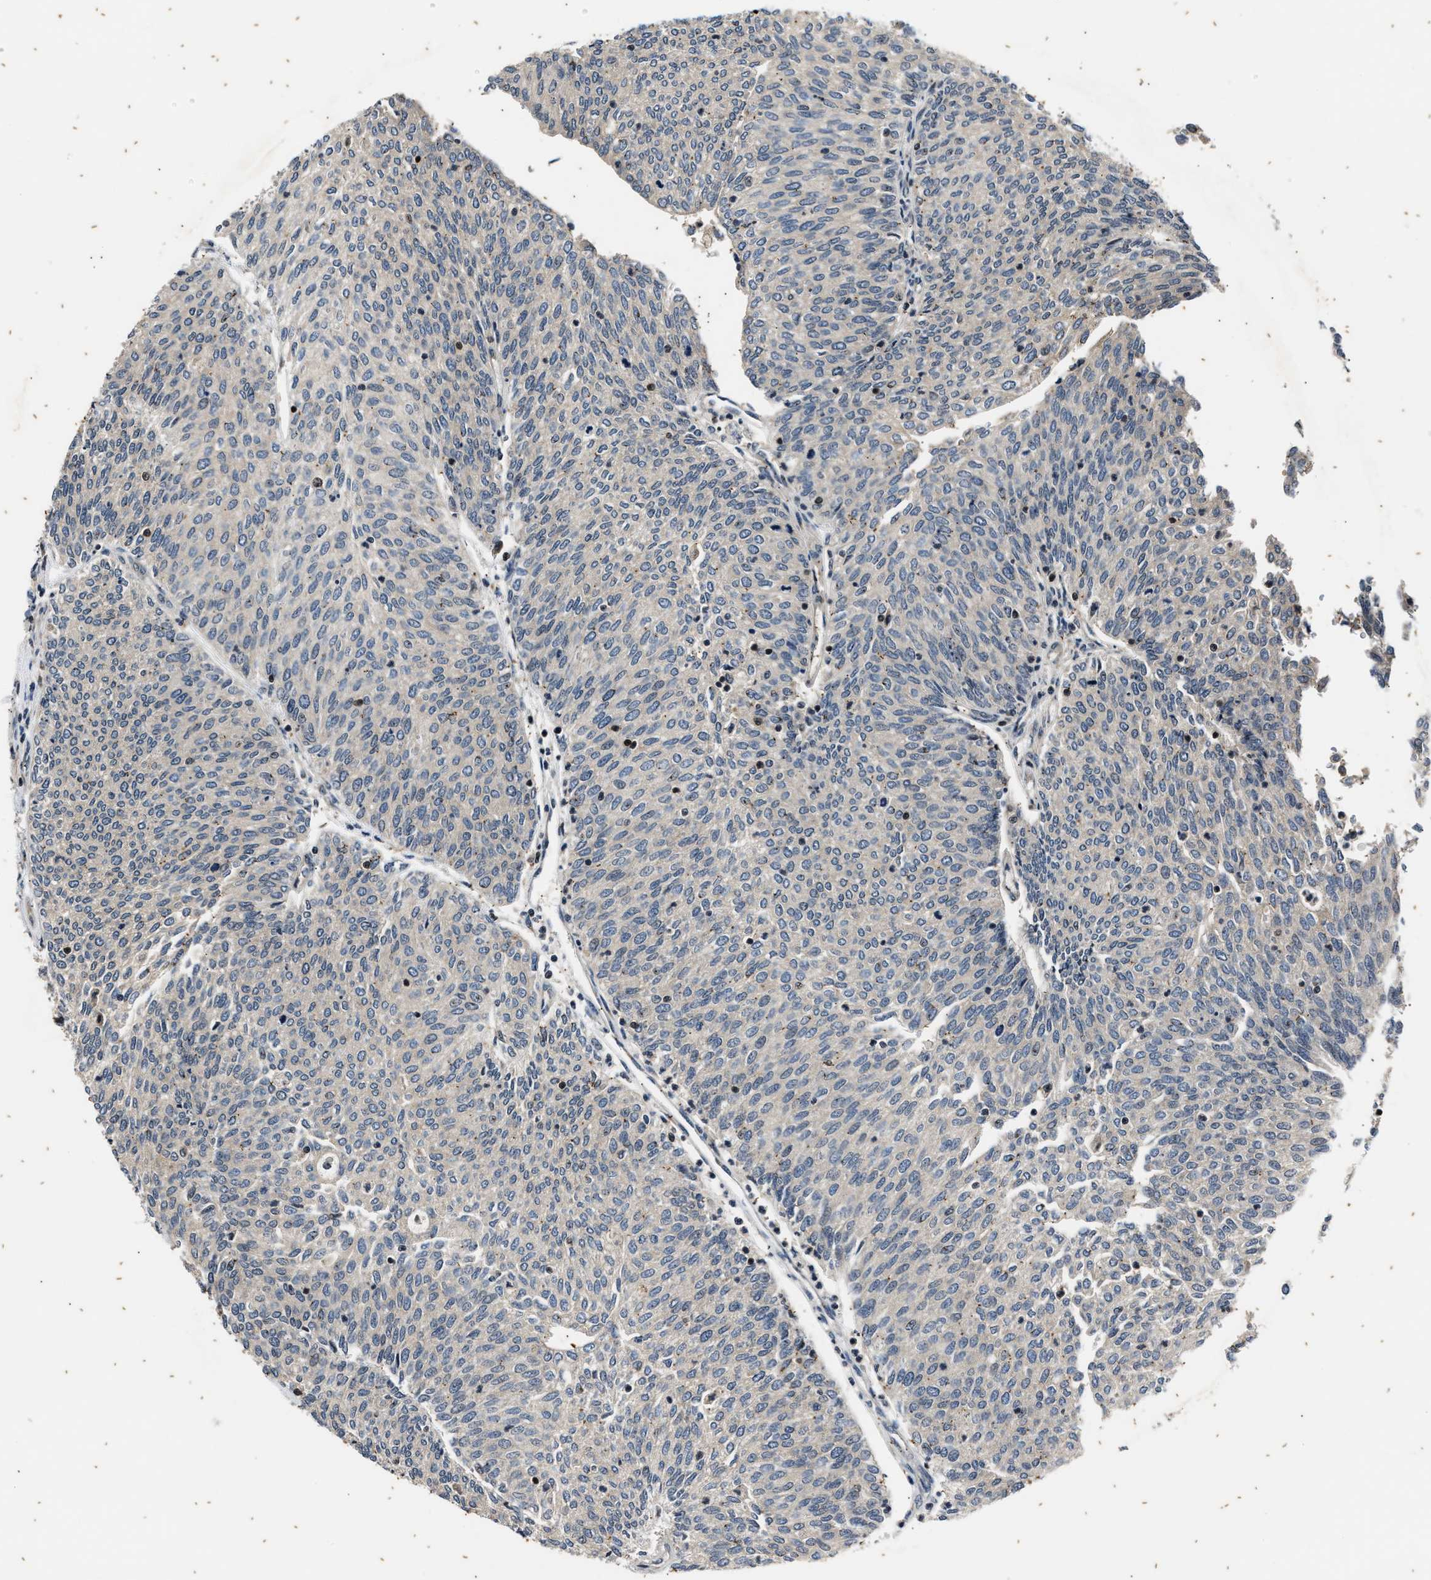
{"staining": {"intensity": "negative", "quantity": "none", "location": "none"}, "tissue": "urothelial cancer", "cell_type": "Tumor cells", "image_type": "cancer", "snomed": [{"axis": "morphology", "description": "Urothelial carcinoma, Low grade"}, {"axis": "topography", "description": "Urinary bladder"}], "caption": "Tumor cells show no significant expression in urothelial cancer.", "gene": "PTPN7", "patient": {"sex": "female", "age": 79}}